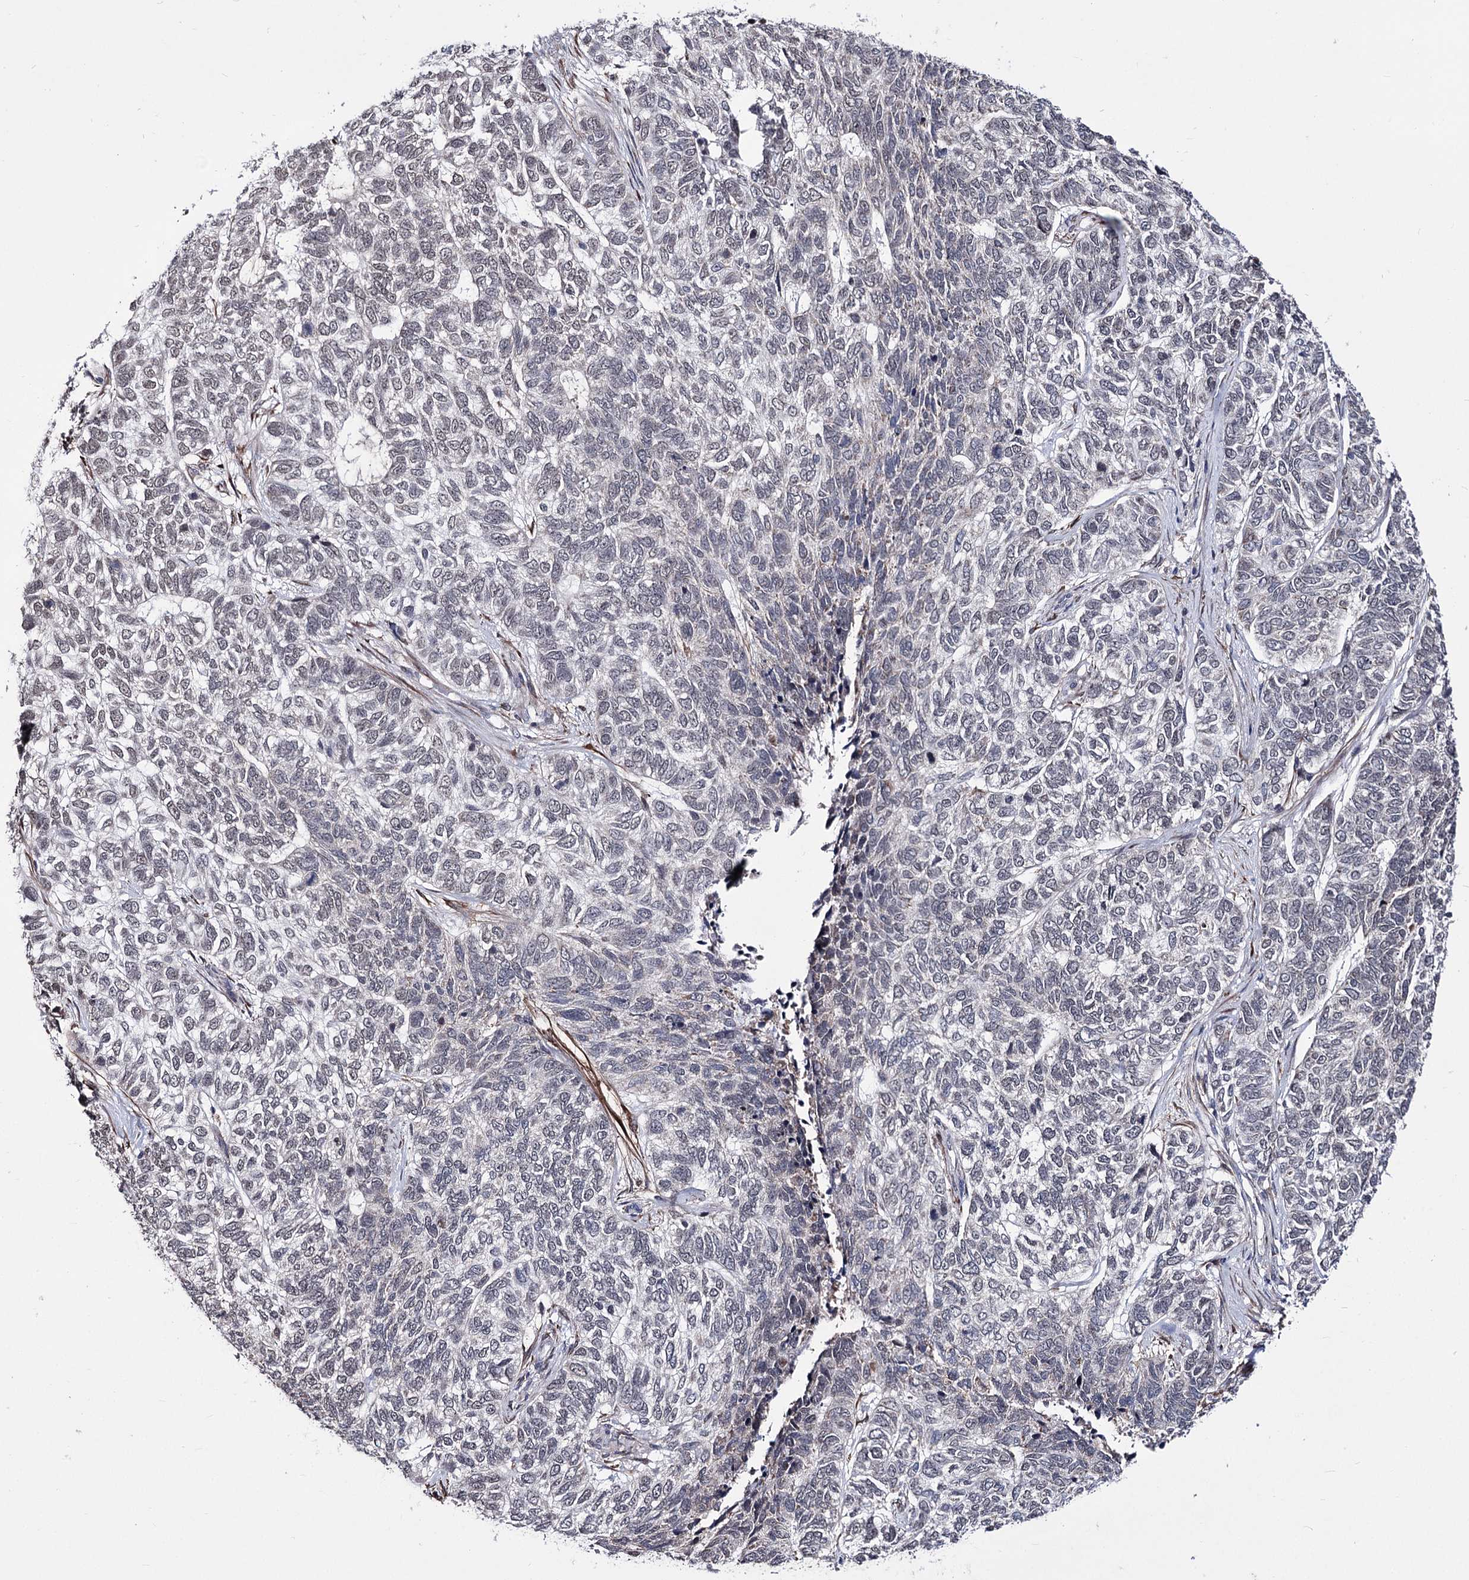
{"staining": {"intensity": "negative", "quantity": "none", "location": "none"}, "tissue": "skin cancer", "cell_type": "Tumor cells", "image_type": "cancer", "snomed": [{"axis": "morphology", "description": "Basal cell carcinoma"}, {"axis": "topography", "description": "Skin"}], "caption": "Skin cancer (basal cell carcinoma) stained for a protein using IHC shows no expression tumor cells.", "gene": "PPRC1", "patient": {"sex": "female", "age": 65}}